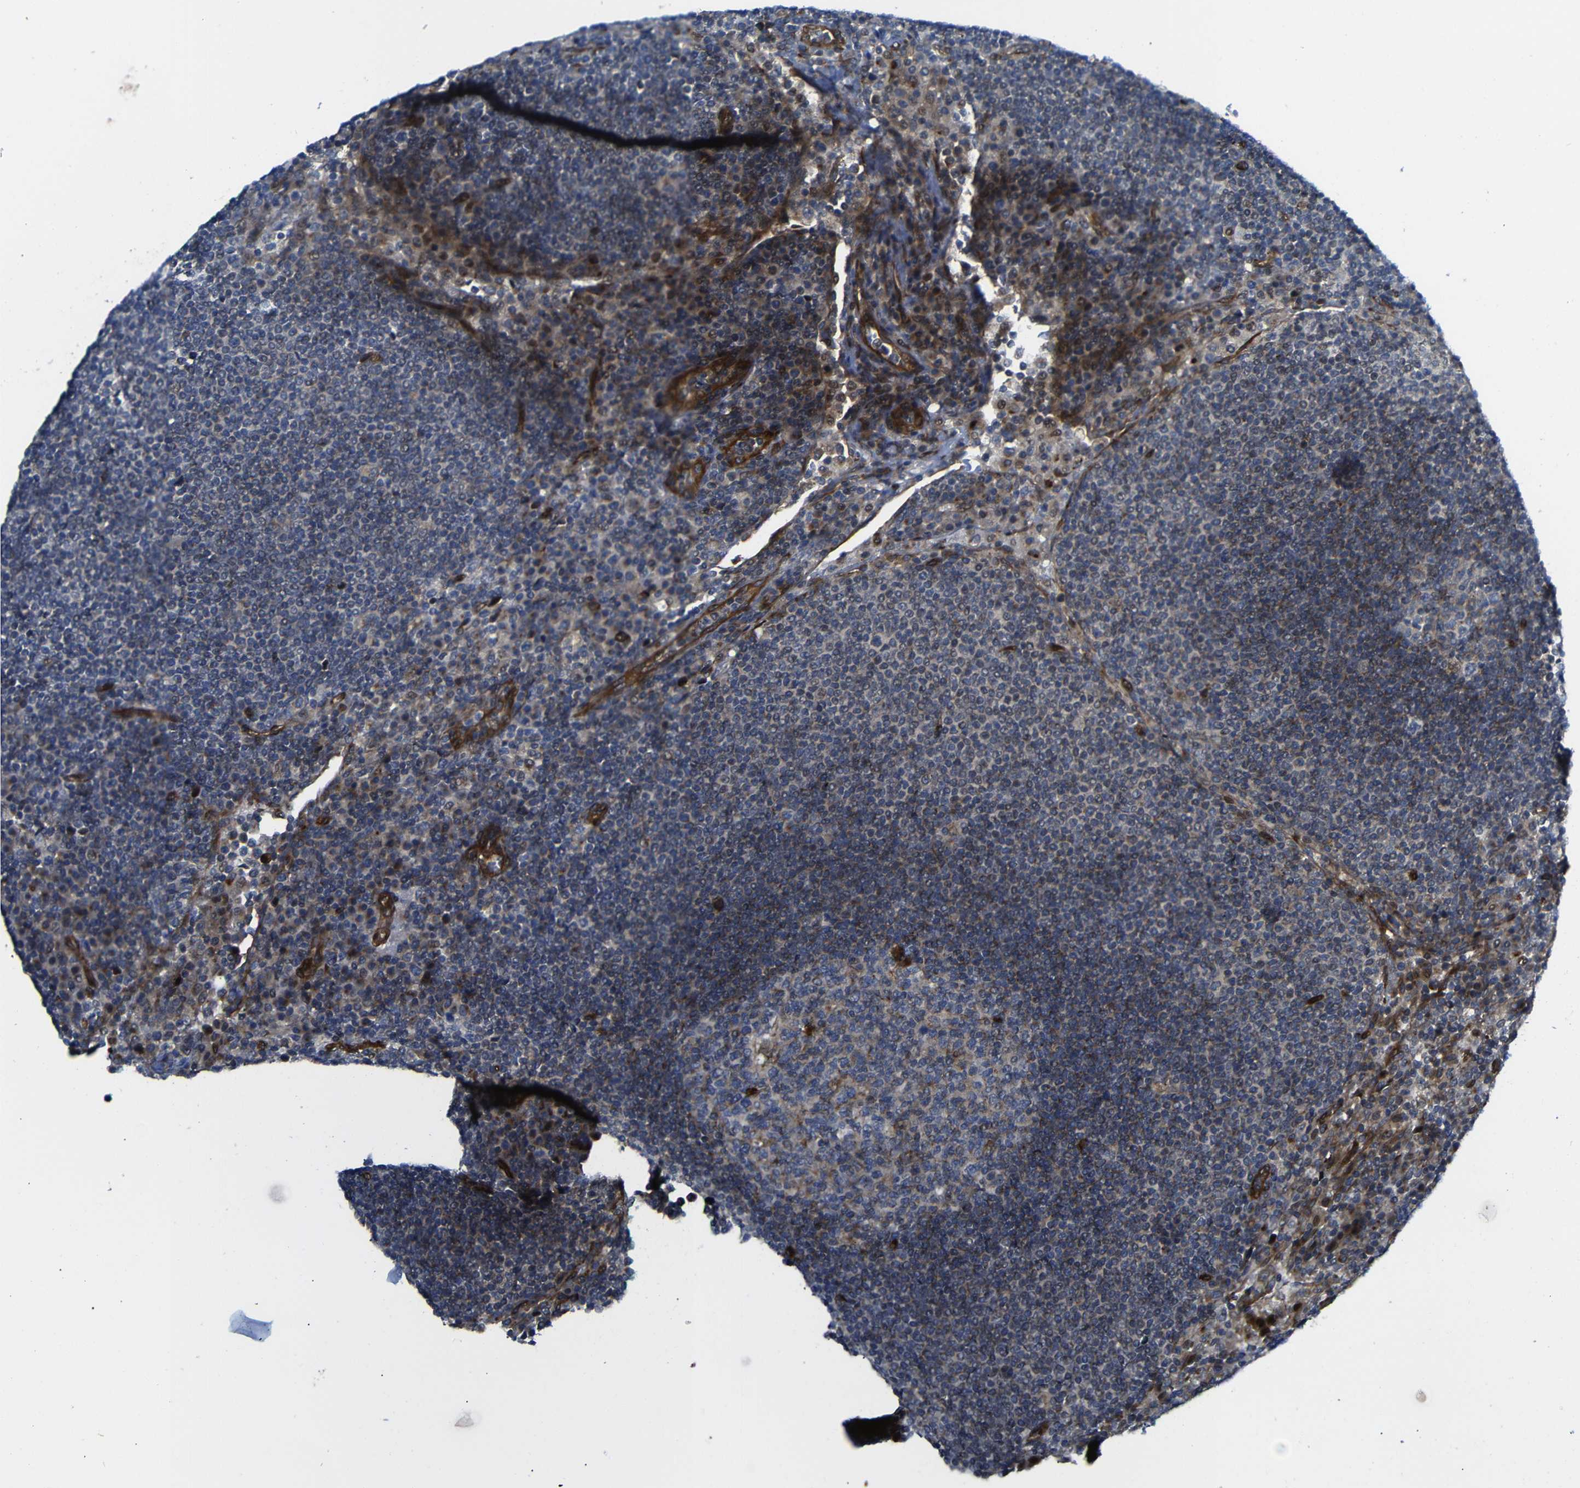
{"staining": {"intensity": "moderate", "quantity": "<25%", "location": "cytoplasmic/membranous,nuclear"}, "tissue": "lymph node", "cell_type": "Germinal center cells", "image_type": "normal", "snomed": [{"axis": "morphology", "description": "Normal tissue, NOS"}, {"axis": "topography", "description": "Lymph node"}], "caption": "Immunohistochemical staining of unremarkable human lymph node demonstrates <25% levels of moderate cytoplasmic/membranous,nuclear protein expression in about <25% of germinal center cells.", "gene": "PARP14", "patient": {"sex": "female", "age": 53}}